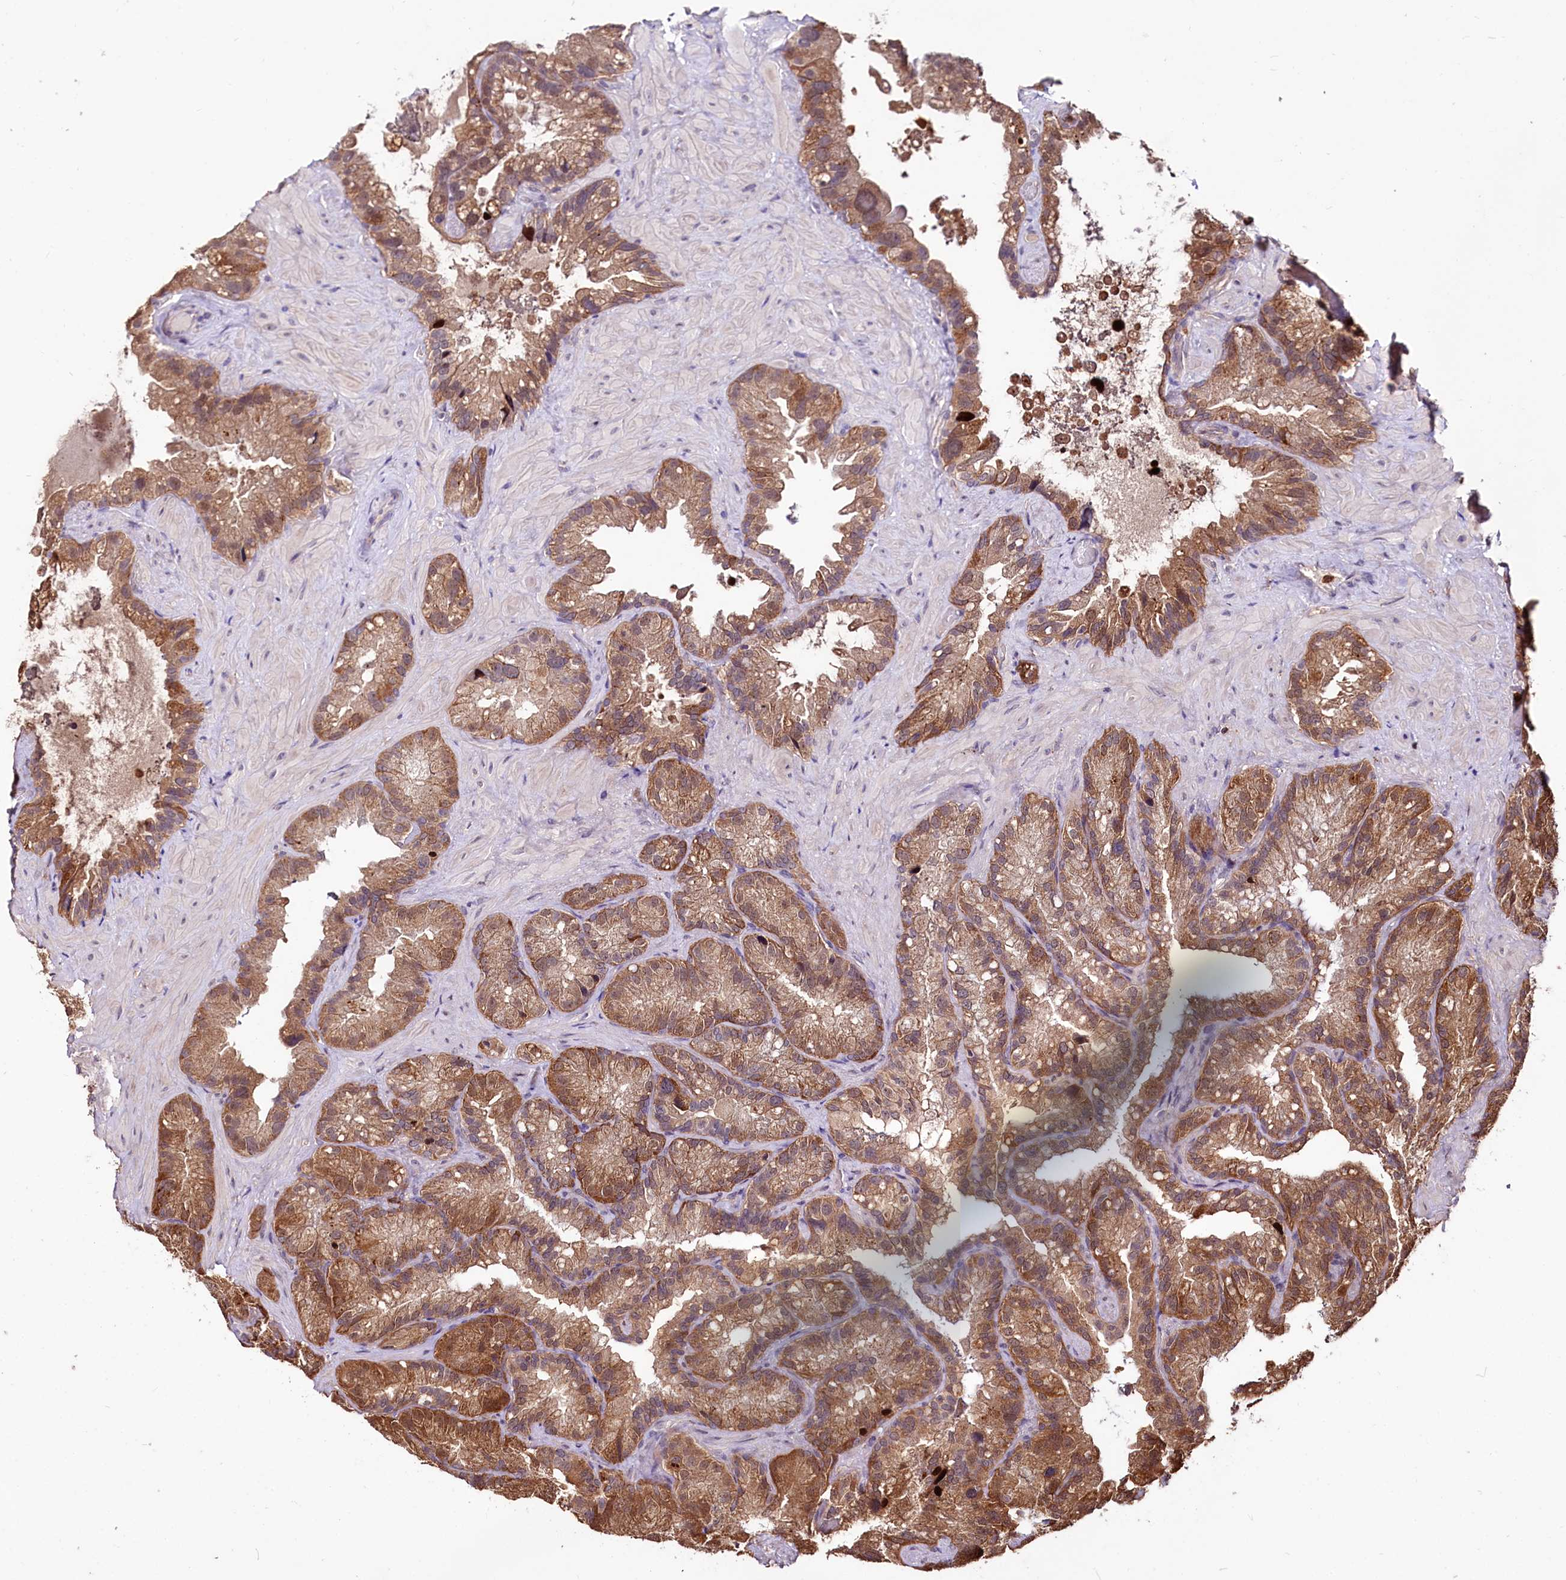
{"staining": {"intensity": "moderate", "quantity": ">75%", "location": "cytoplasmic/membranous"}, "tissue": "seminal vesicle", "cell_type": "Glandular cells", "image_type": "normal", "snomed": [{"axis": "morphology", "description": "Normal tissue, NOS"}, {"axis": "topography", "description": "Prostate"}, {"axis": "topography", "description": "Seminal veicle"}], "caption": "A brown stain shows moderate cytoplasmic/membranous staining of a protein in glandular cells of normal human seminal vesicle. The staining is performed using DAB brown chromogen to label protein expression. The nuclei are counter-stained blue using hematoxylin.", "gene": "KLRB1", "patient": {"sex": "male", "age": 68}}